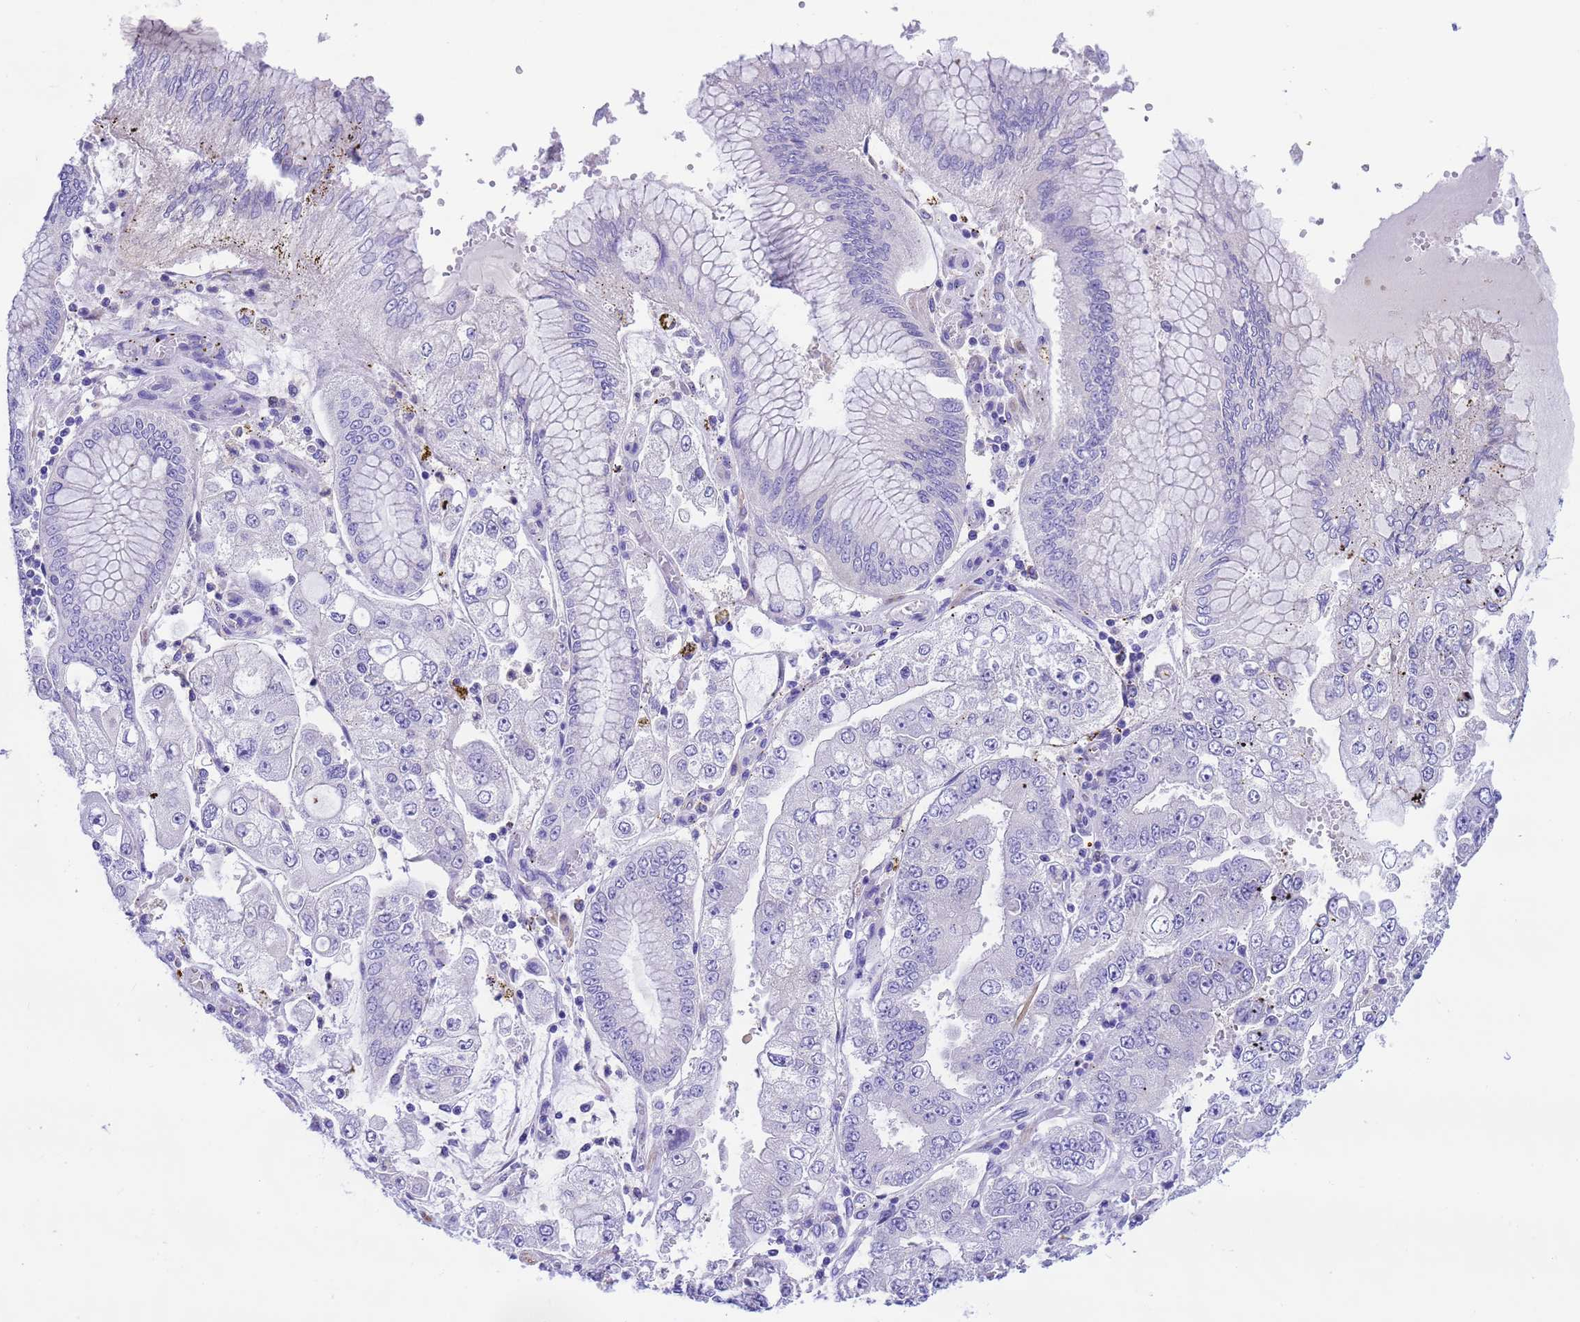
{"staining": {"intensity": "negative", "quantity": "none", "location": "none"}, "tissue": "stomach cancer", "cell_type": "Tumor cells", "image_type": "cancer", "snomed": [{"axis": "morphology", "description": "Adenocarcinoma, NOS"}, {"axis": "topography", "description": "Stomach"}], "caption": "Immunohistochemical staining of stomach cancer demonstrates no significant expression in tumor cells. (DAB immunohistochemistry, high magnification).", "gene": "USP38", "patient": {"sex": "male", "age": 76}}